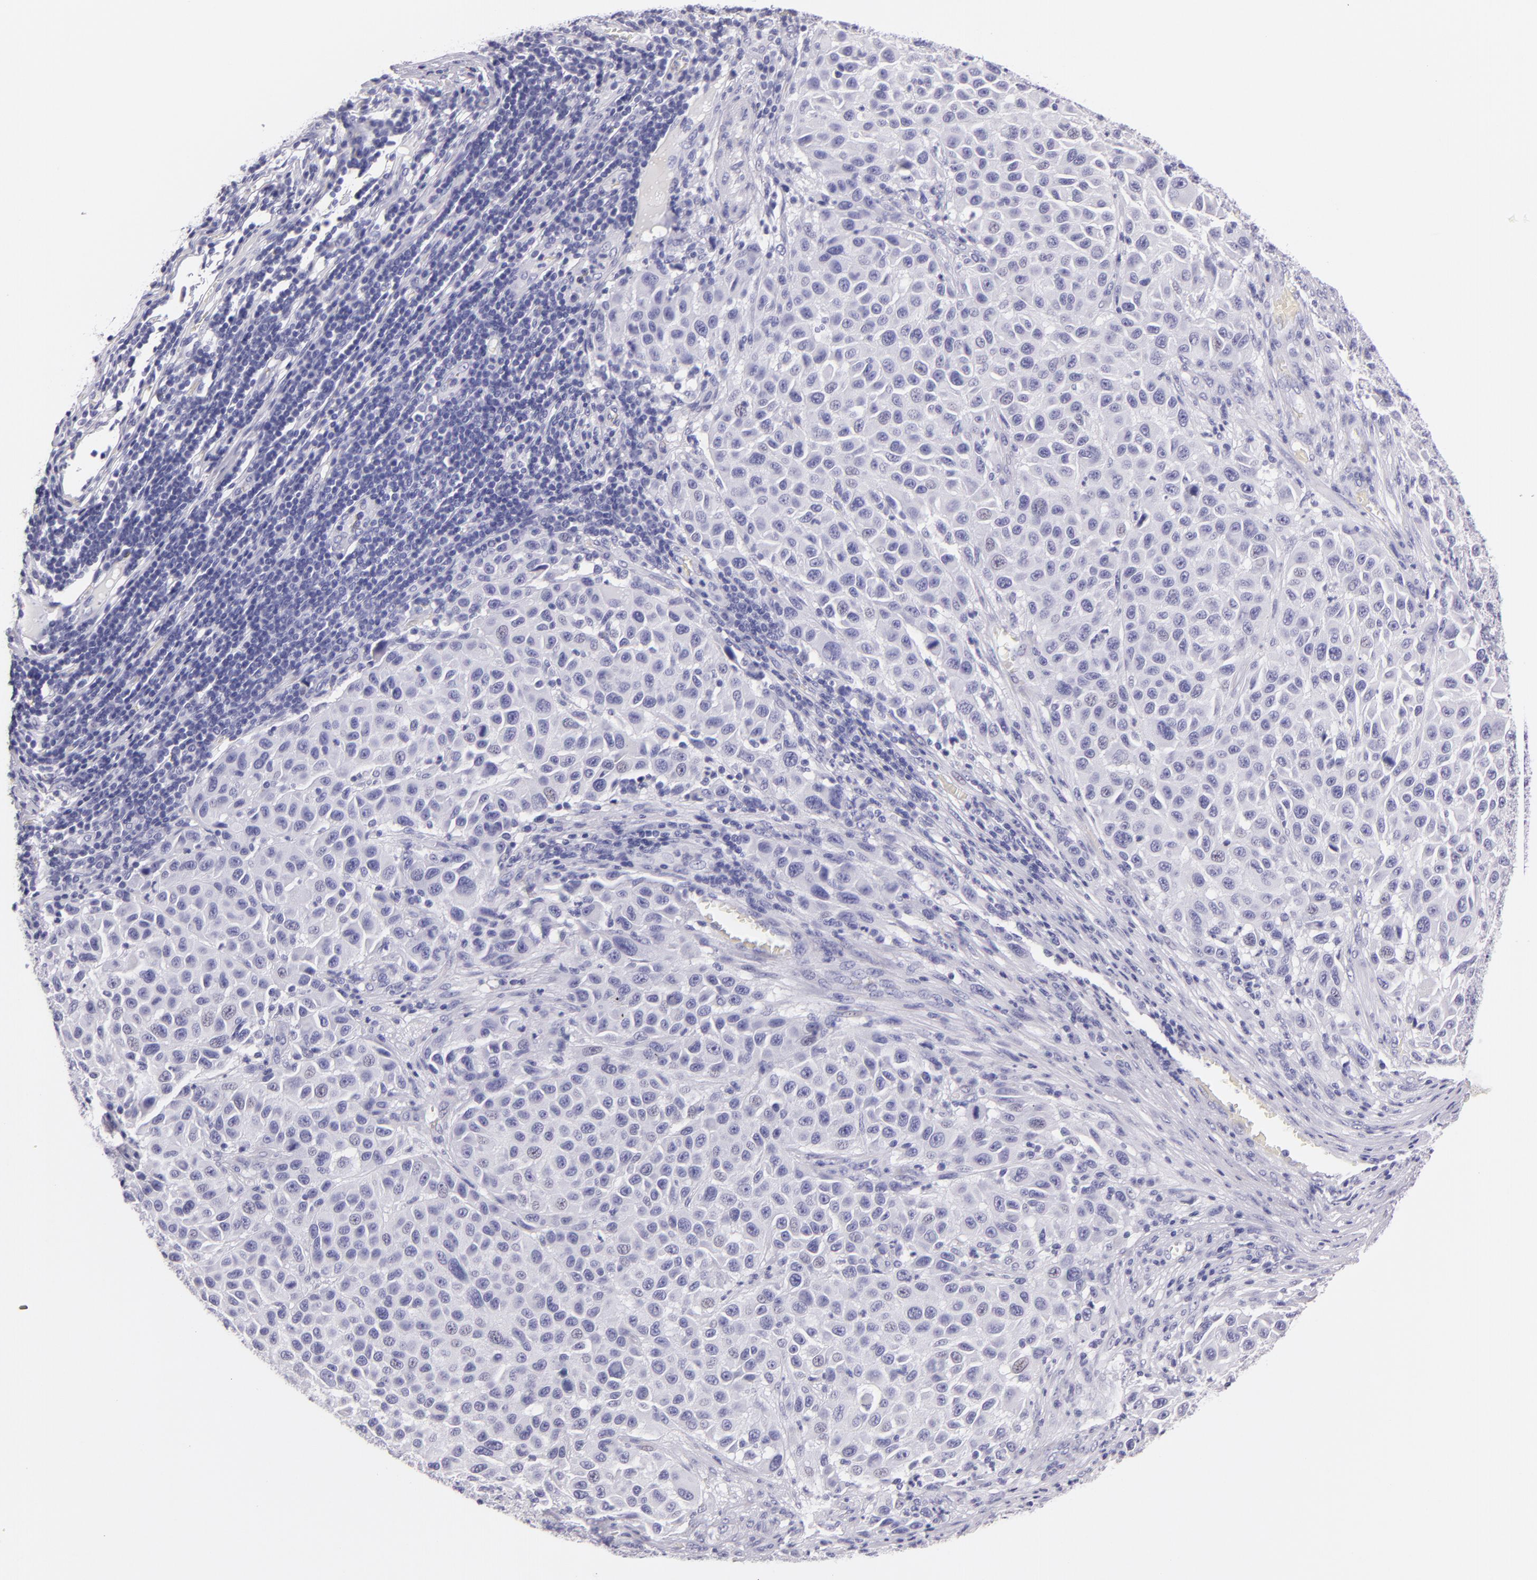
{"staining": {"intensity": "negative", "quantity": "none", "location": "none"}, "tissue": "melanoma", "cell_type": "Tumor cells", "image_type": "cancer", "snomed": [{"axis": "morphology", "description": "Malignant melanoma, Metastatic site"}, {"axis": "topography", "description": "Lymph node"}], "caption": "A micrograph of human melanoma is negative for staining in tumor cells.", "gene": "MUC5AC", "patient": {"sex": "male", "age": 61}}